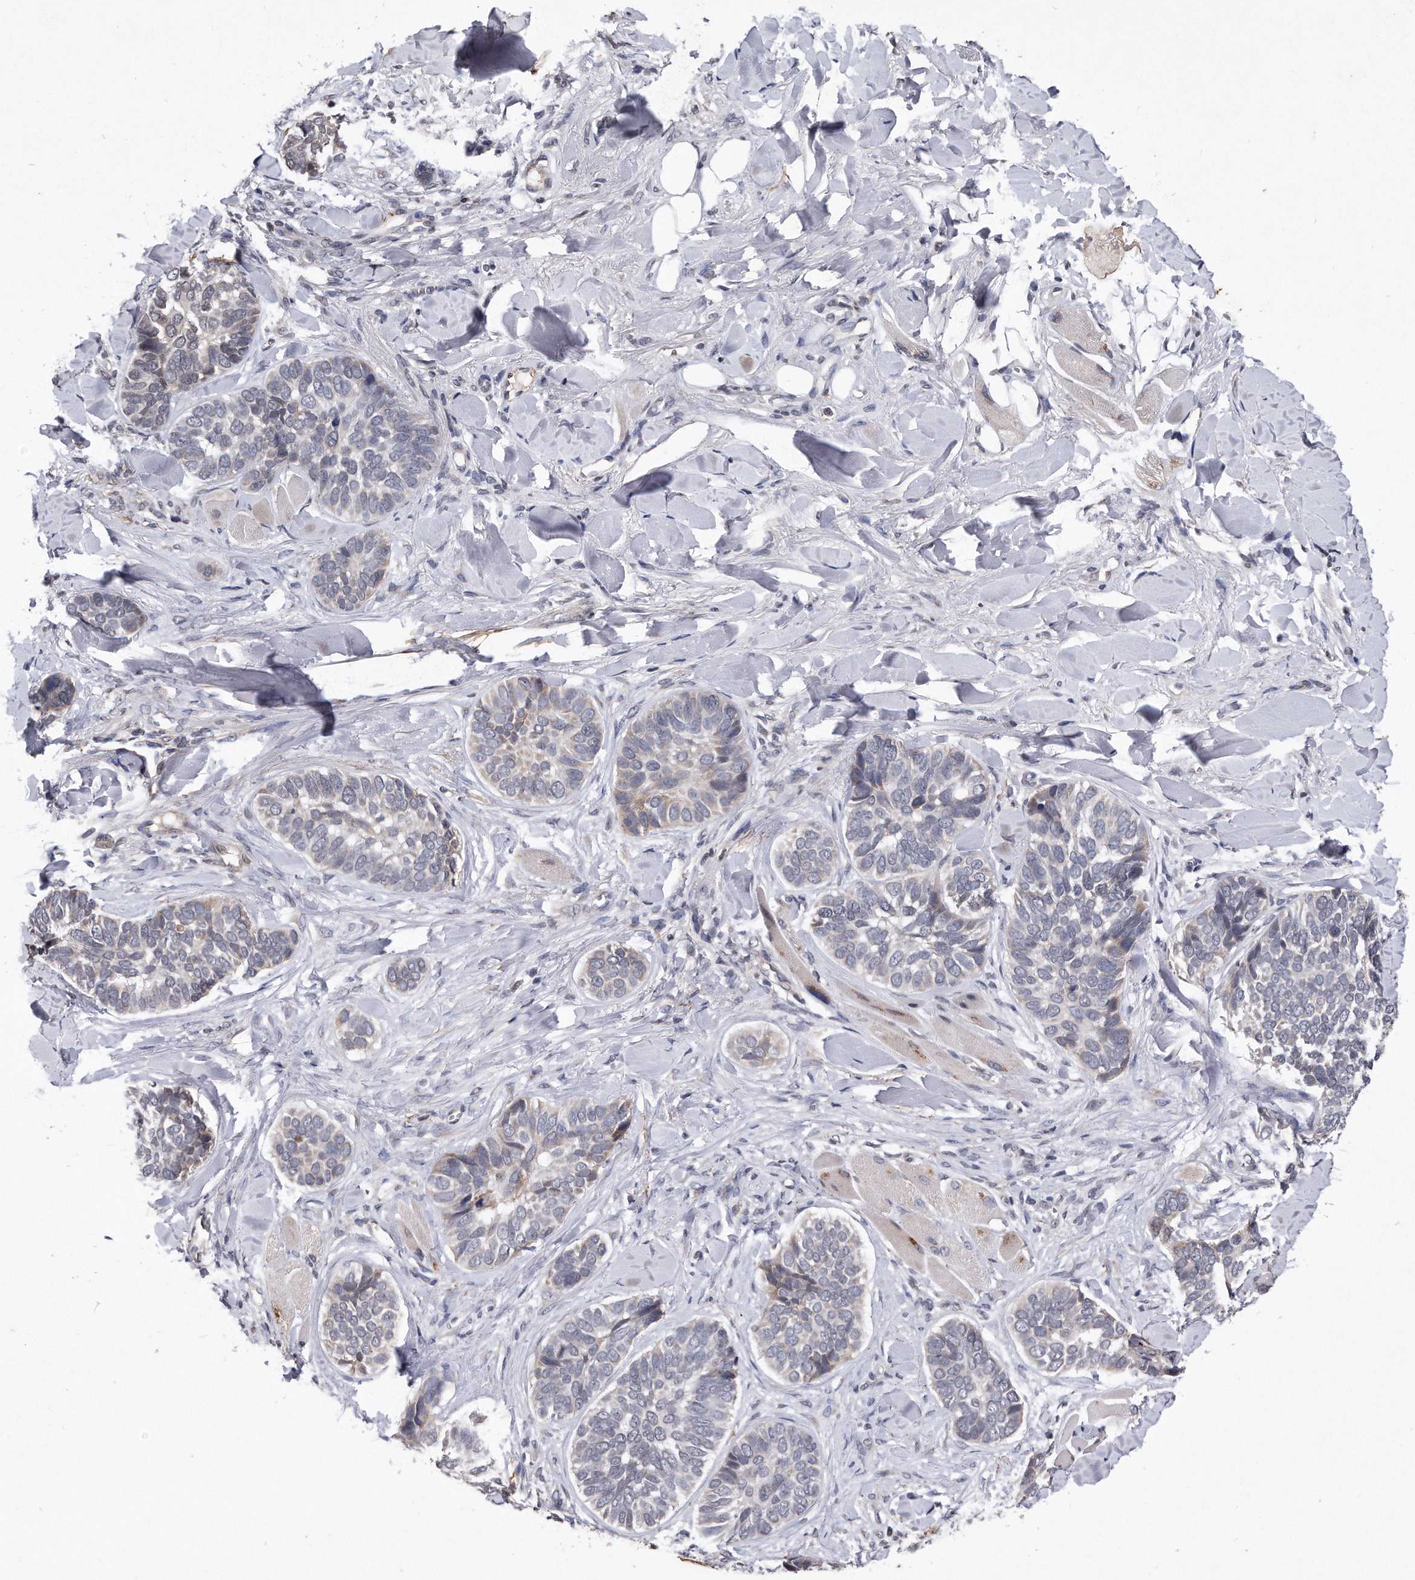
{"staining": {"intensity": "negative", "quantity": "none", "location": "none"}, "tissue": "skin cancer", "cell_type": "Tumor cells", "image_type": "cancer", "snomed": [{"axis": "morphology", "description": "Basal cell carcinoma"}, {"axis": "topography", "description": "Skin"}], "caption": "A histopathology image of human skin basal cell carcinoma is negative for staining in tumor cells. (DAB (3,3'-diaminobenzidine) immunohistochemistry (IHC), high magnification).", "gene": "DAB1", "patient": {"sex": "male", "age": 62}}